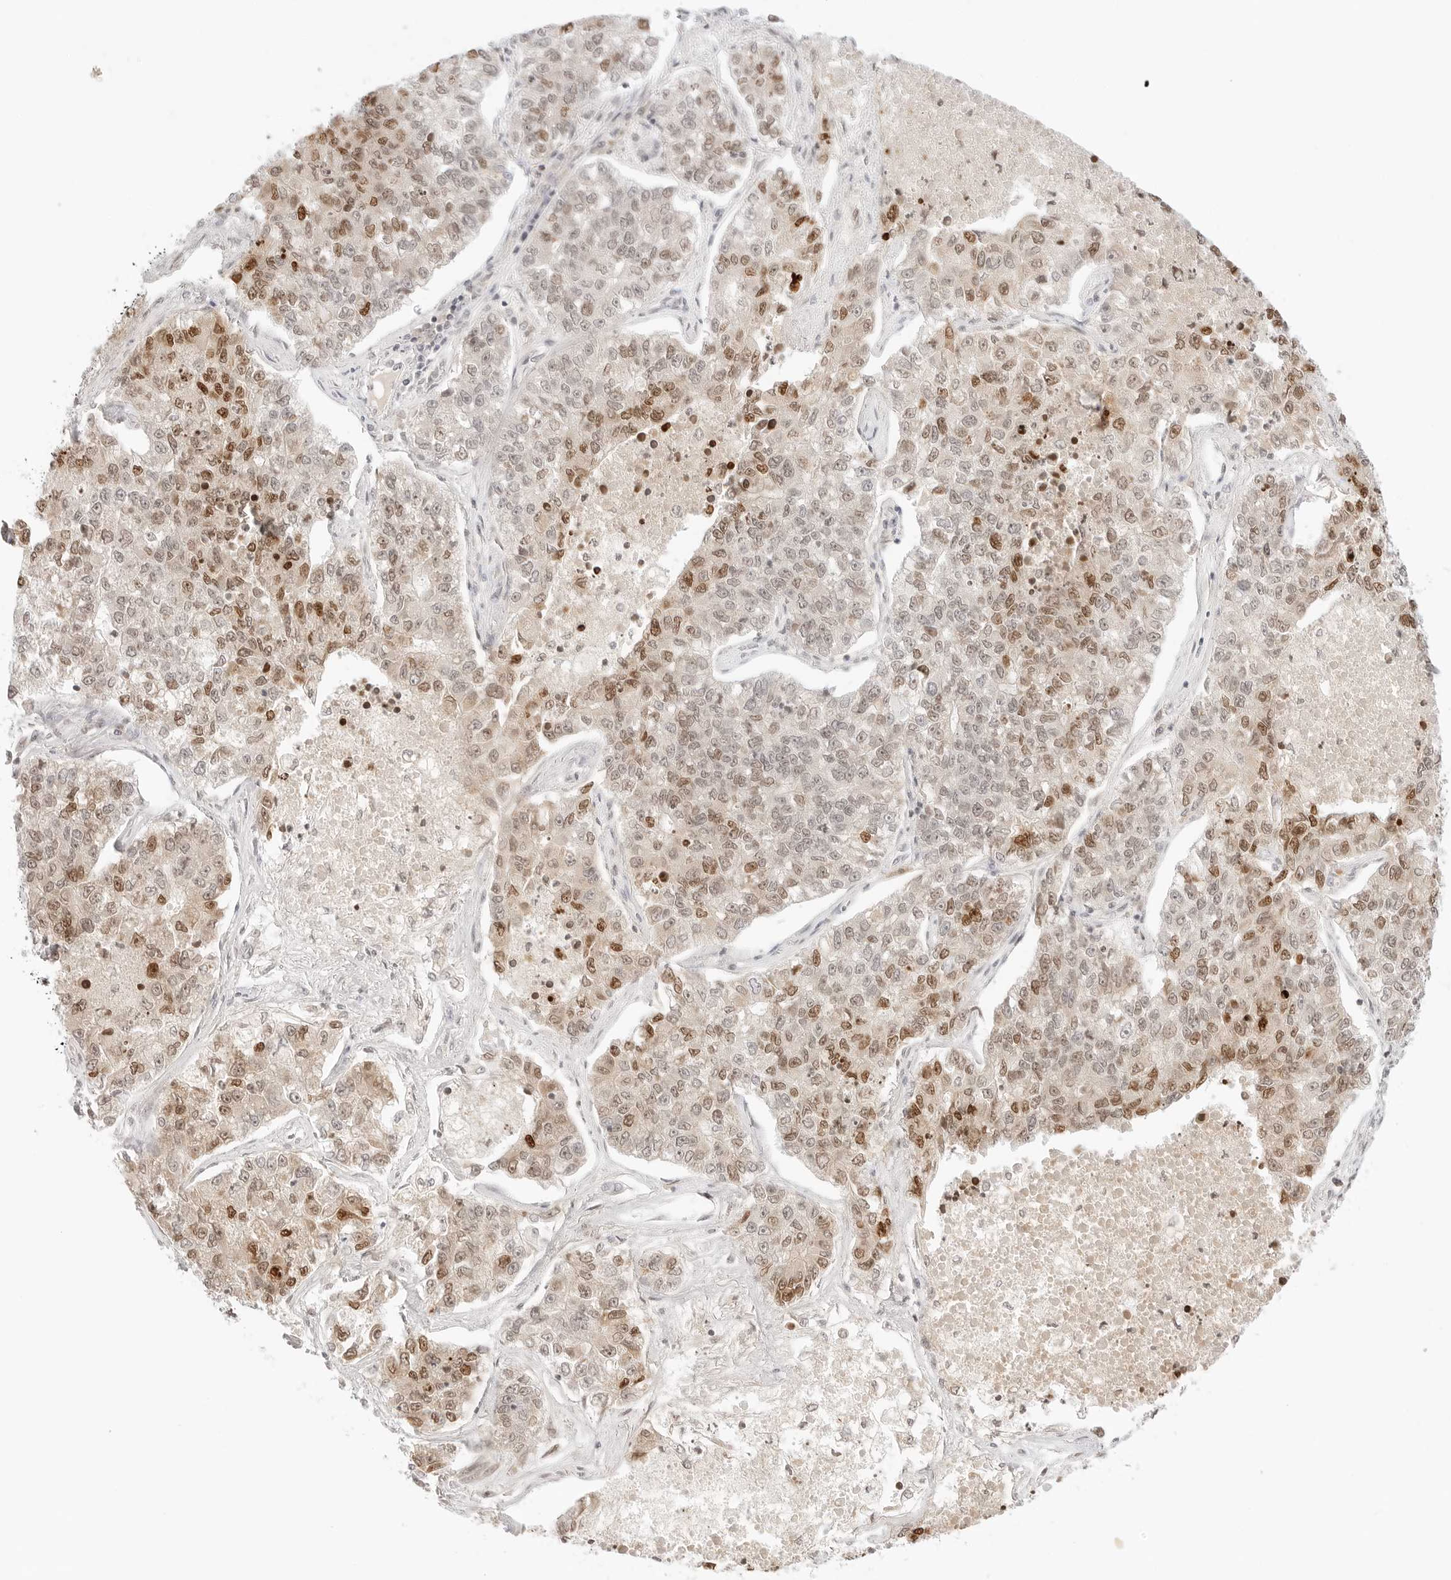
{"staining": {"intensity": "moderate", "quantity": "25%-75%", "location": "nuclear"}, "tissue": "lung cancer", "cell_type": "Tumor cells", "image_type": "cancer", "snomed": [{"axis": "morphology", "description": "Adenocarcinoma, NOS"}, {"axis": "topography", "description": "Lung"}], "caption": "Tumor cells exhibit medium levels of moderate nuclear staining in approximately 25%-75% of cells in human lung cancer.", "gene": "RPS6KL1", "patient": {"sex": "male", "age": 49}}